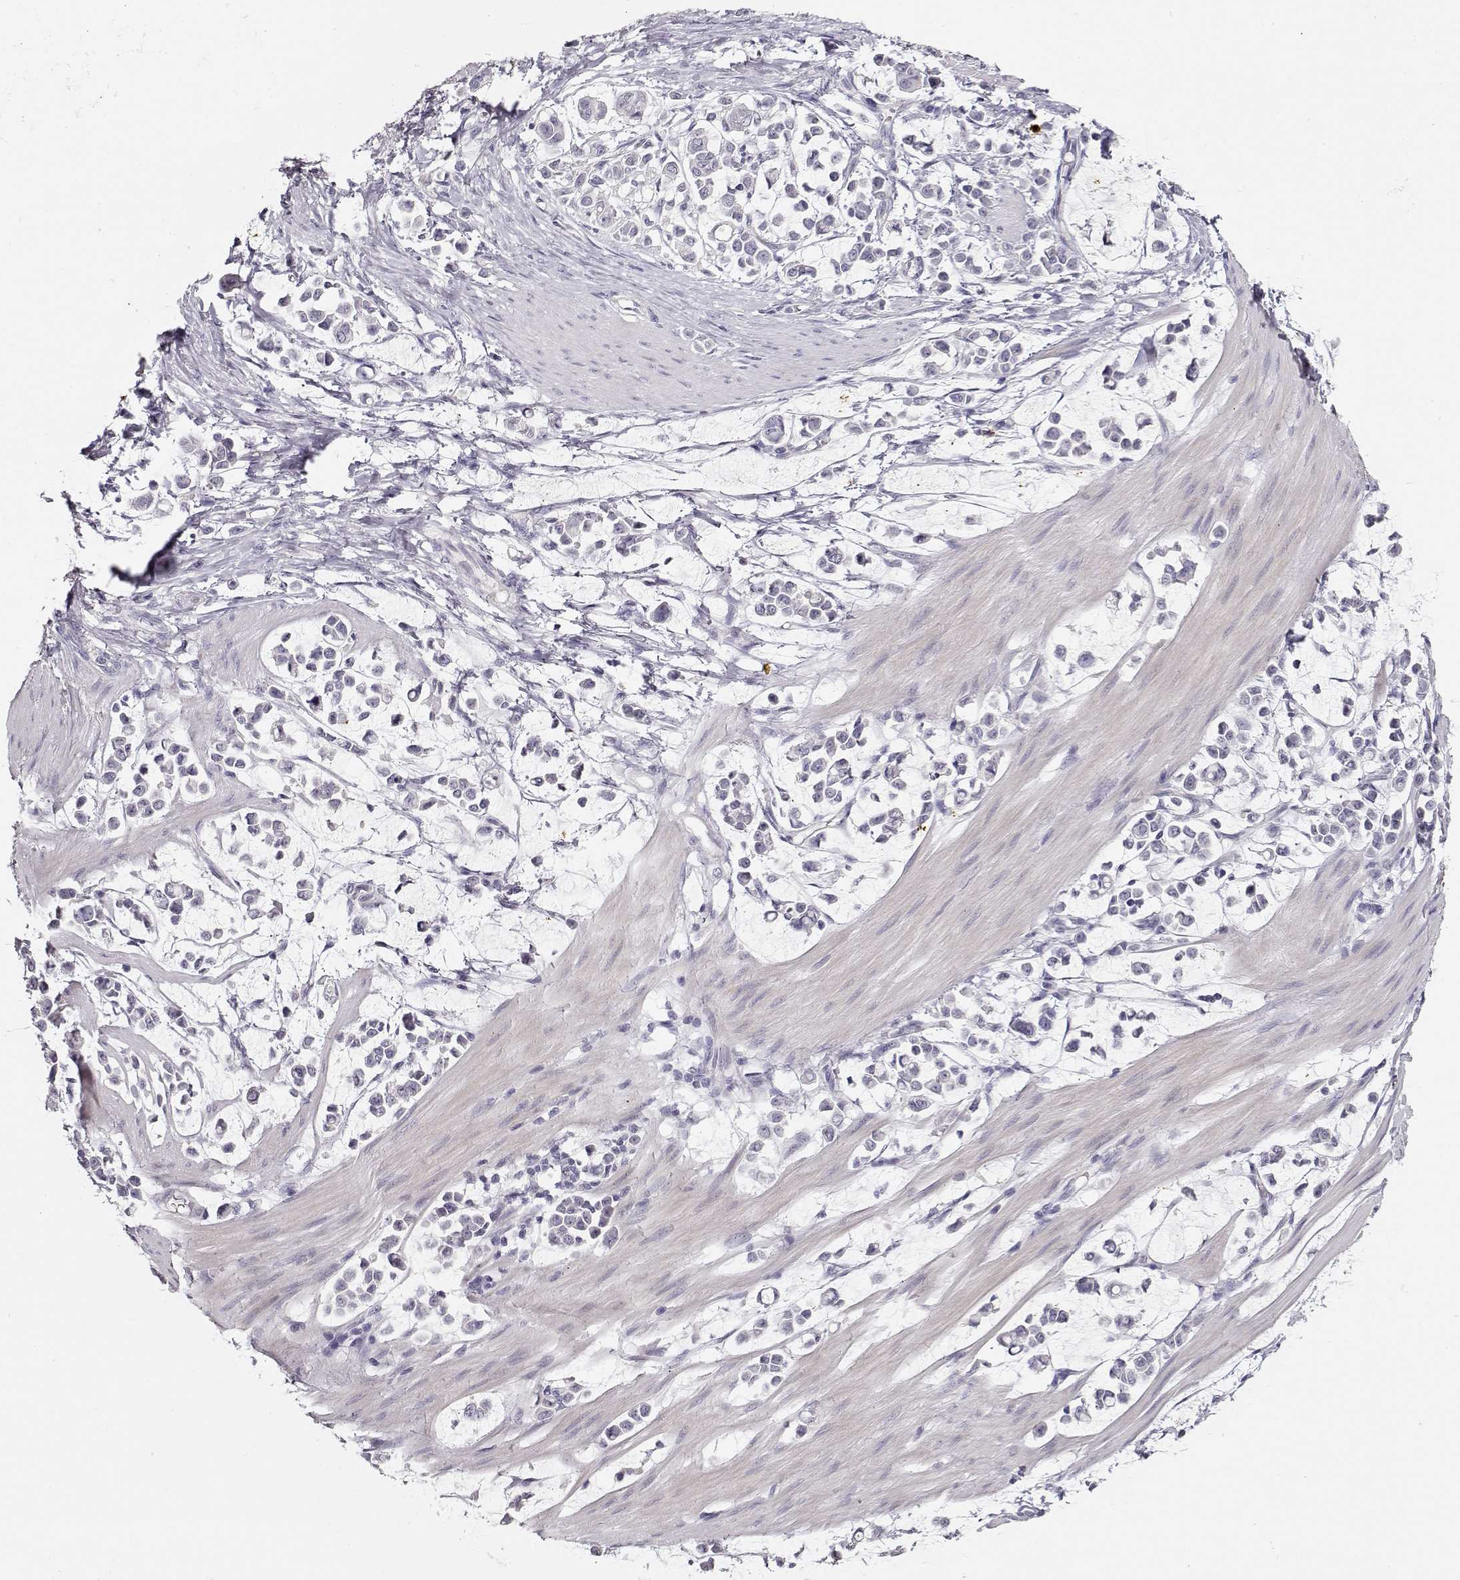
{"staining": {"intensity": "negative", "quantity": "none", "location": "none"}, "tissue": "stomach cancer", "cell_type": "Tumor cells", "image_type": "cancer", "snomed": [{"axis": "morphology", "description": "Adenocarcinoma, NOS"}, {"axis": "topography", "description": "Stomach"}], "caption": "High power microscopy photomicrograph of an IHC image of adenocarcinoma (stomach), revealing no significant staining in tumor cells.", "gene": "TTC26", "patient": {"sex": "male", "age": 82}}